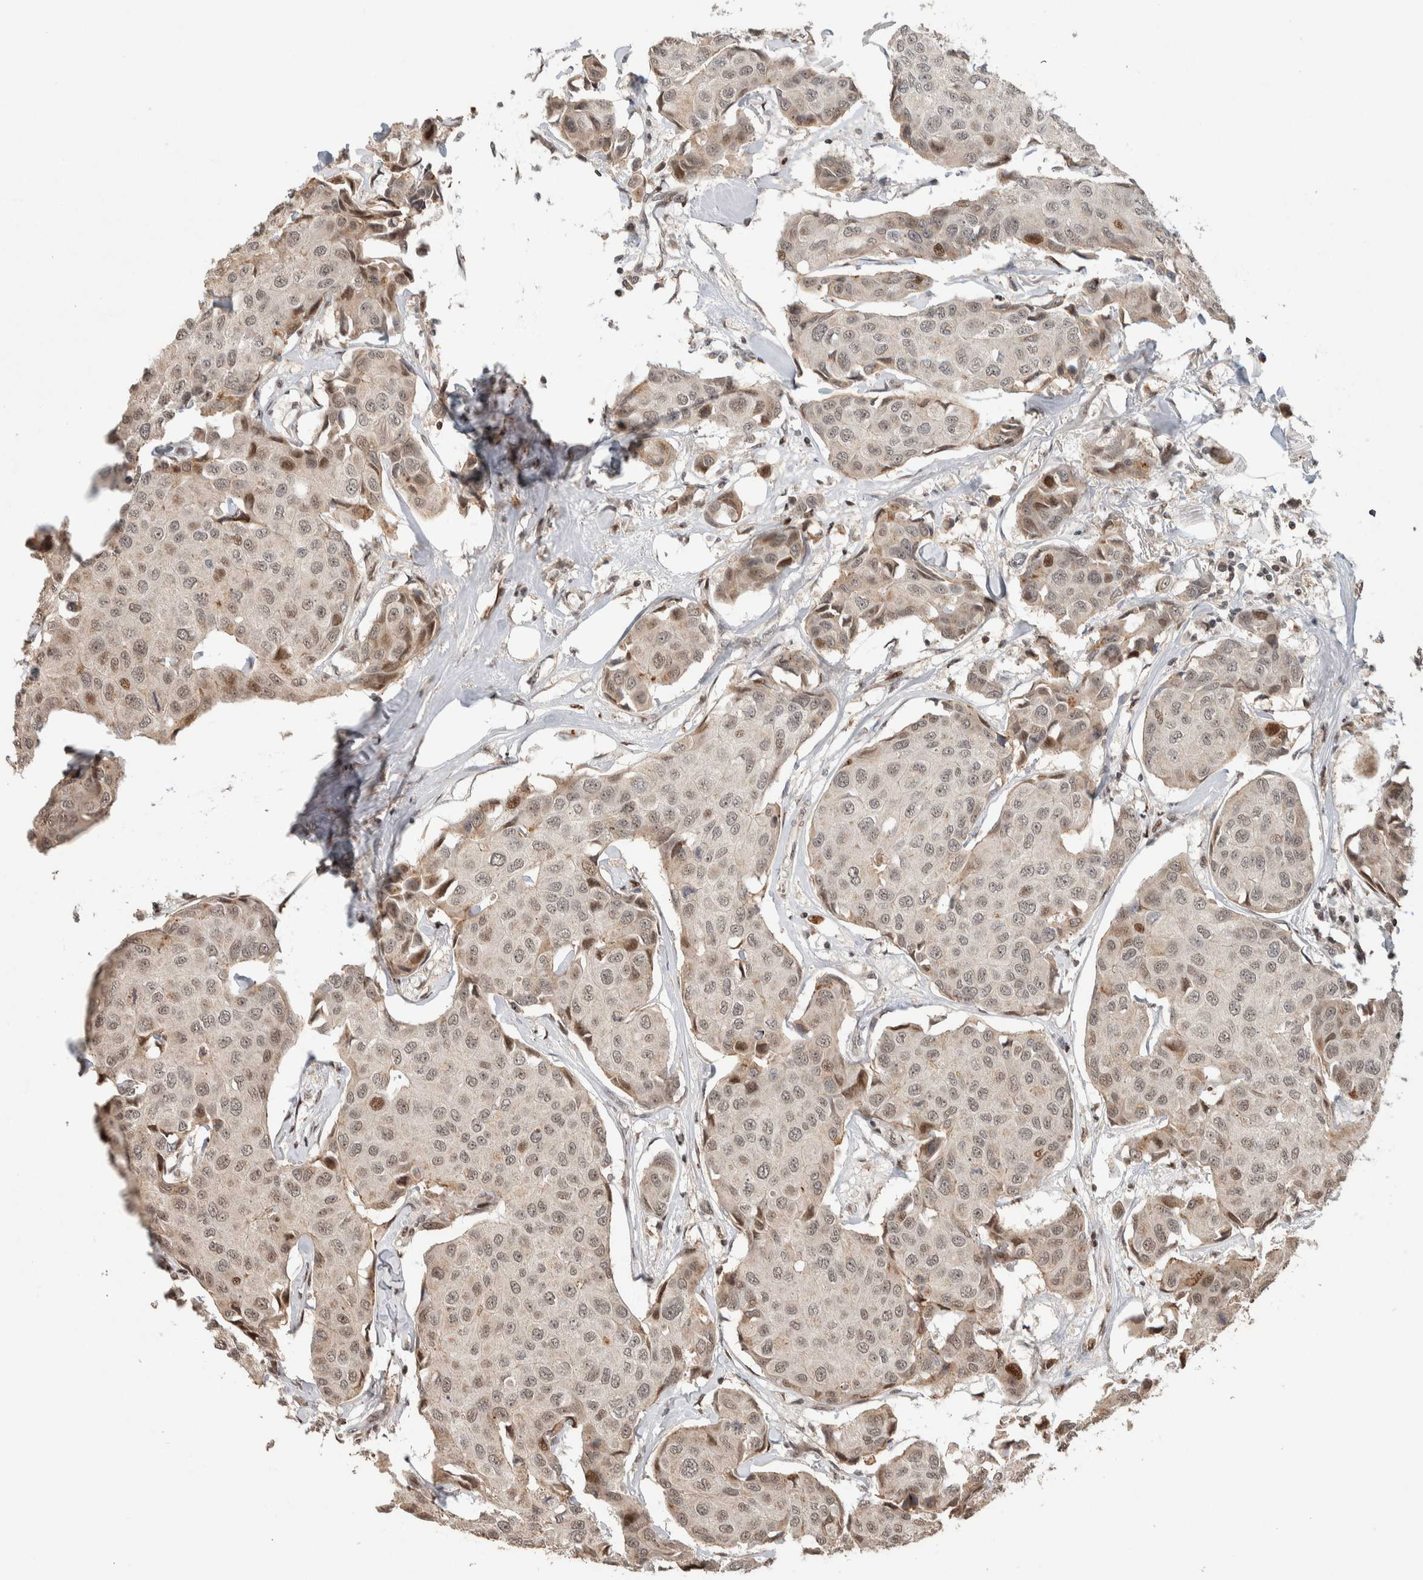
{"staining": {"intensity": "weak", "quantity": "<25%", "location": "nuclear"}, "tissue": "breast cancer", "cell_type": "Tumor cells", "image_type": "cancer", "snomed": [{"axis": "morphology", "description": "Duct carcinoma"}, {"axis": "topography", "description": "Breast"}], "caption": "This image is of breast cancer (infiltrating ductal carcinoma) stained with IHC to label a protein in brown with the nuclei are counter-stained blue. There is no staining in tumor cells.", "gene": "ZNF521", "patient": {"sex": "female", "age": 80}}